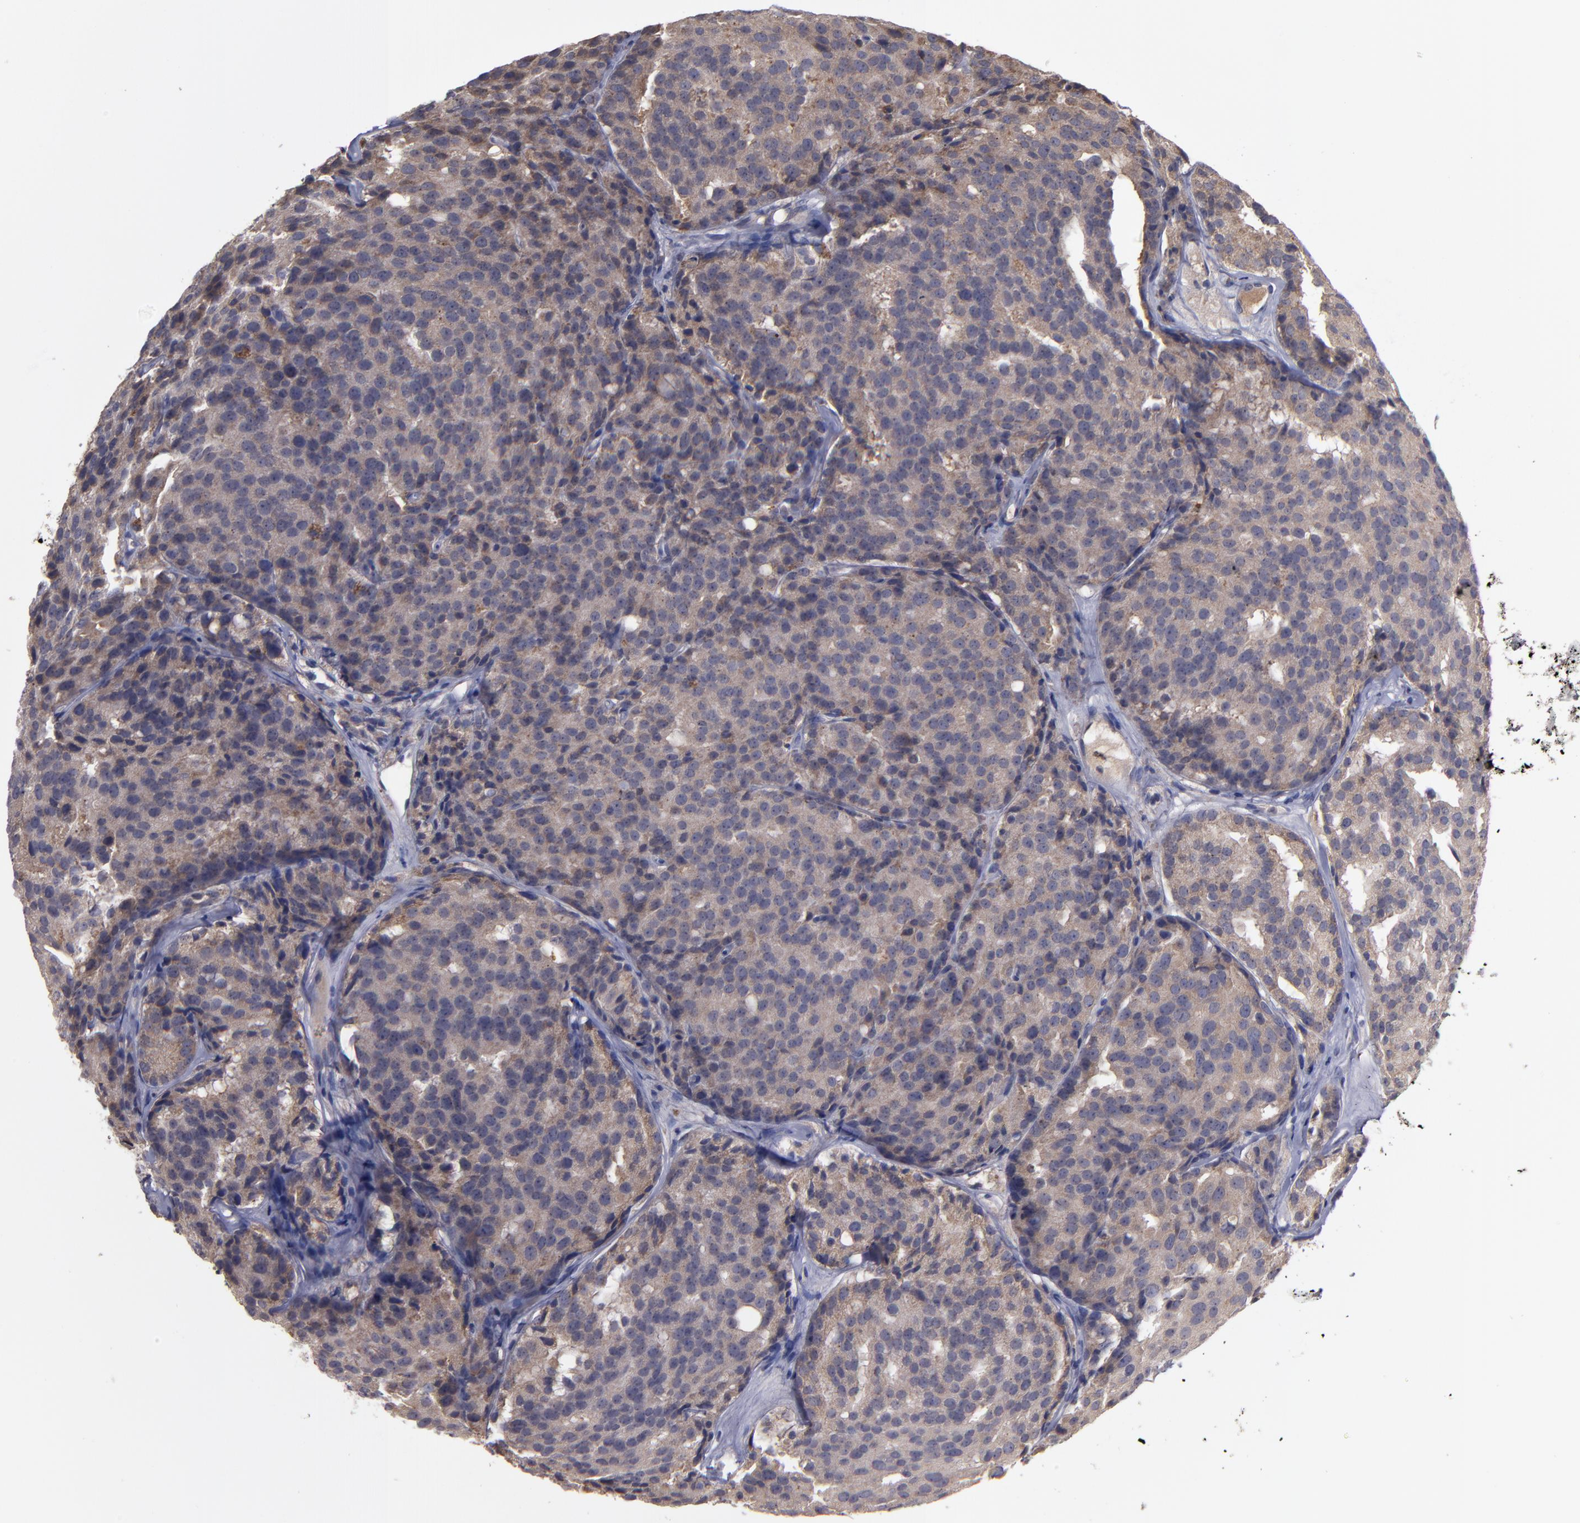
{"staining": {"intensity": "moderate", "quantity": ">75%", "location": "cytoplasmic/membranous"}, "tissue": "prostate cancer", "cell_type": "Tumor cells", "image_type": "cancer", "snomed": [{"axis": "morphology", "description": "Adenocarcinoma, High grade"}, {"axis": "topography", "description": "Prostate"}], "caption": "This micrograph displays immunohistochemistry staining of human prostate cancer (adenocarcinoma (high-grade)), with medium moderate cytoplasmic/membranous positivity in approximately >75% of tumor cells.", "gene": "MMP11", "patient": {"sex": "male", "age": 64}}